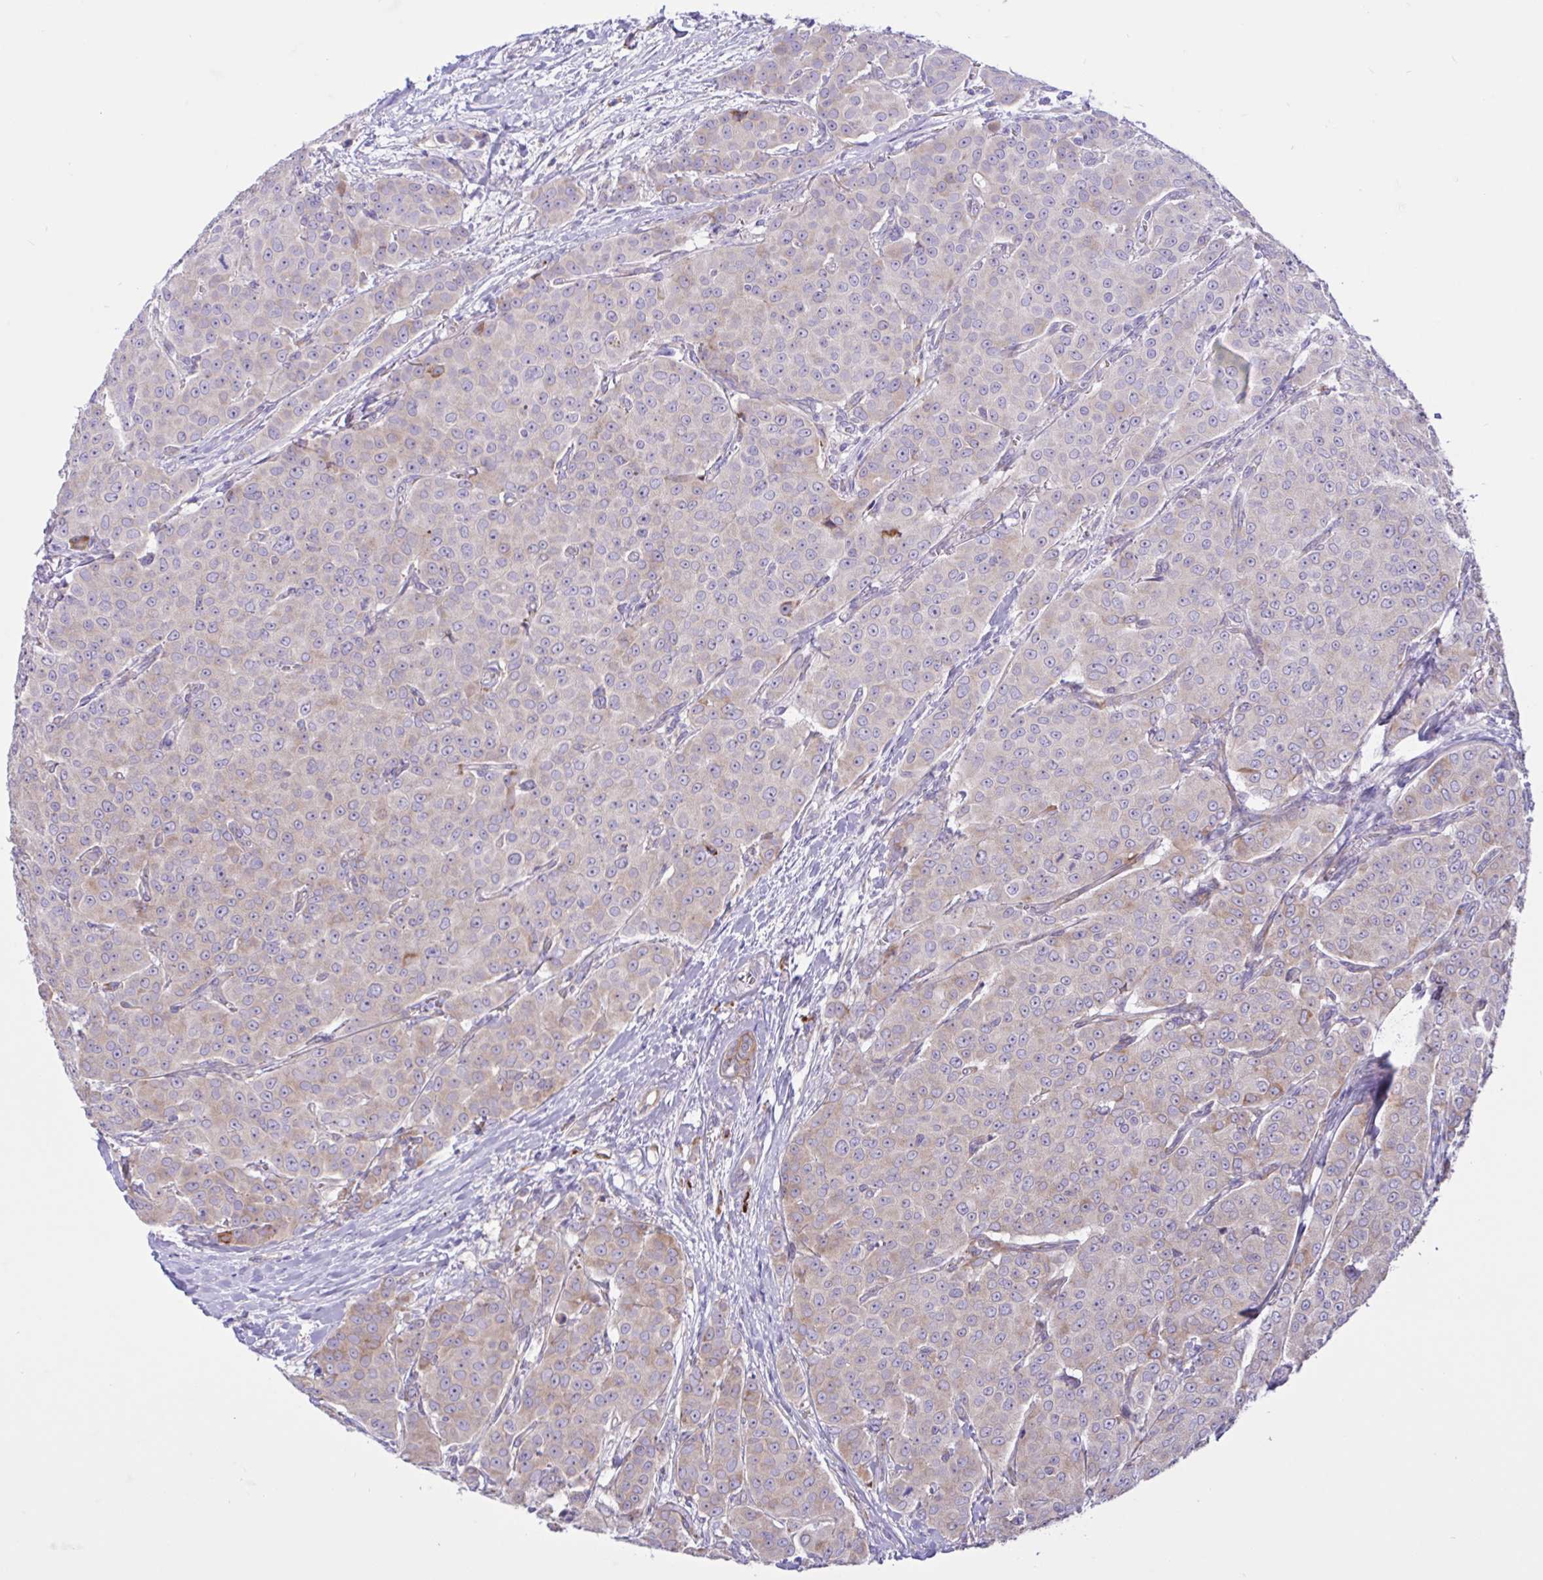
{"staining": {"intensity": "weak", "quantity": "25%-75%", "location": "cytoplasmic/membranous"}, "tissue": "breast cancer", "cell_type": "Tumor cells", "image_type": "cancer", "snomed": [{"axis": "morphology", "description": "Duct carcinoma"}, {"axis": "topography", "description": "Breast"}], "caption": "Immunohistochemistry (IHC) photomicrograph of human breast cancer stained for a protein (brown), which demonstrates low levels of weak cytoplasmic/membranous positivity in approximately 25%-75% of tumor cells.", "gene": "DSC3", "patient": {"sex": "female", "age": 91}}